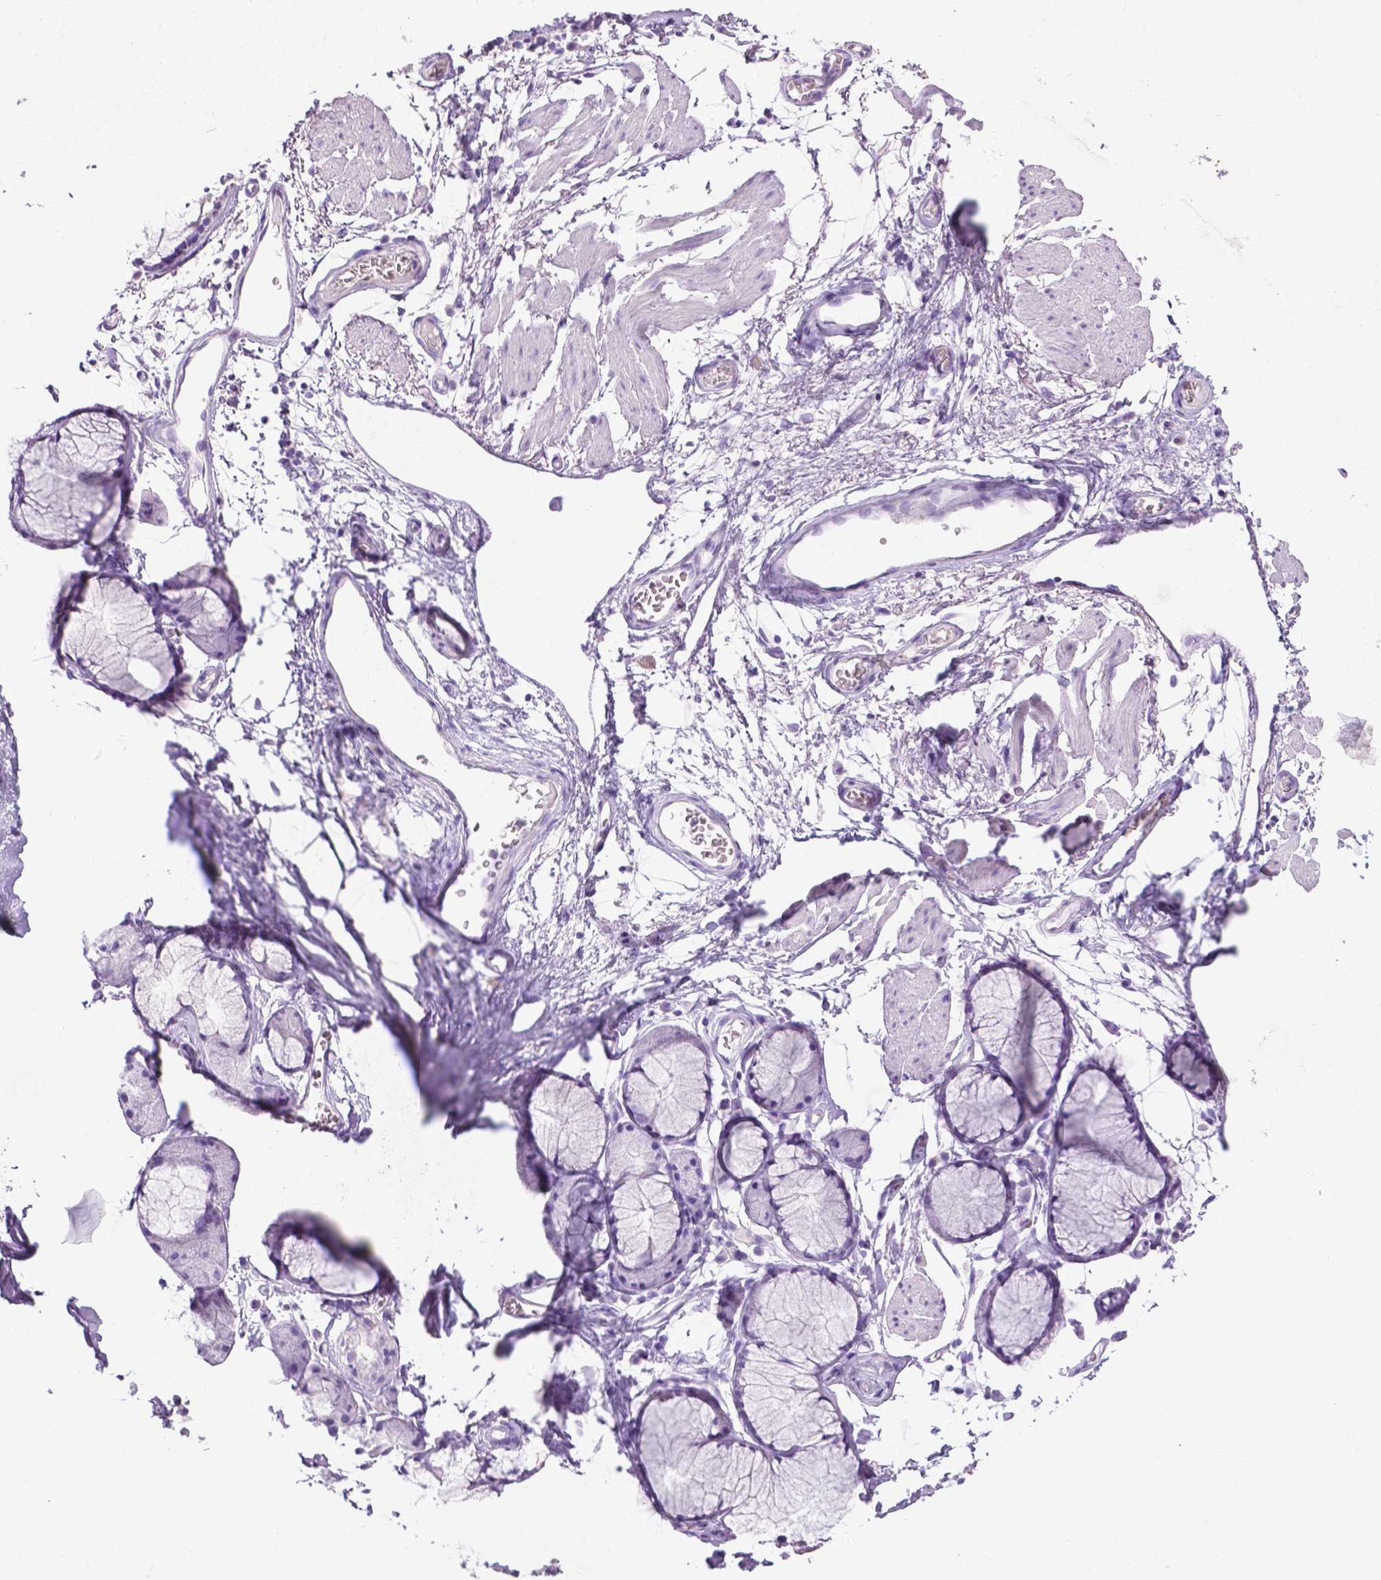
{"staining": {"intensity": "negative", "quantity": "none", "location": "none"}, "tissue": "soft tissue", "cell_type": "Chondrocytes", "image_type": "normal", "snomed": [{"axis": "morphology", "description": "Normal tissue, NOS"}, {"axis": "topography", "description": "Cartilage tissue"}, {"axis": "topography", "description": "Bronchus"}], "caption": "IHC micrograph of normal human soft tissue stained for a protein (brown), which displays no expression in chondrocytes.", "gene": "LELP1", "patient": {"sex": "female", "age": 79}}